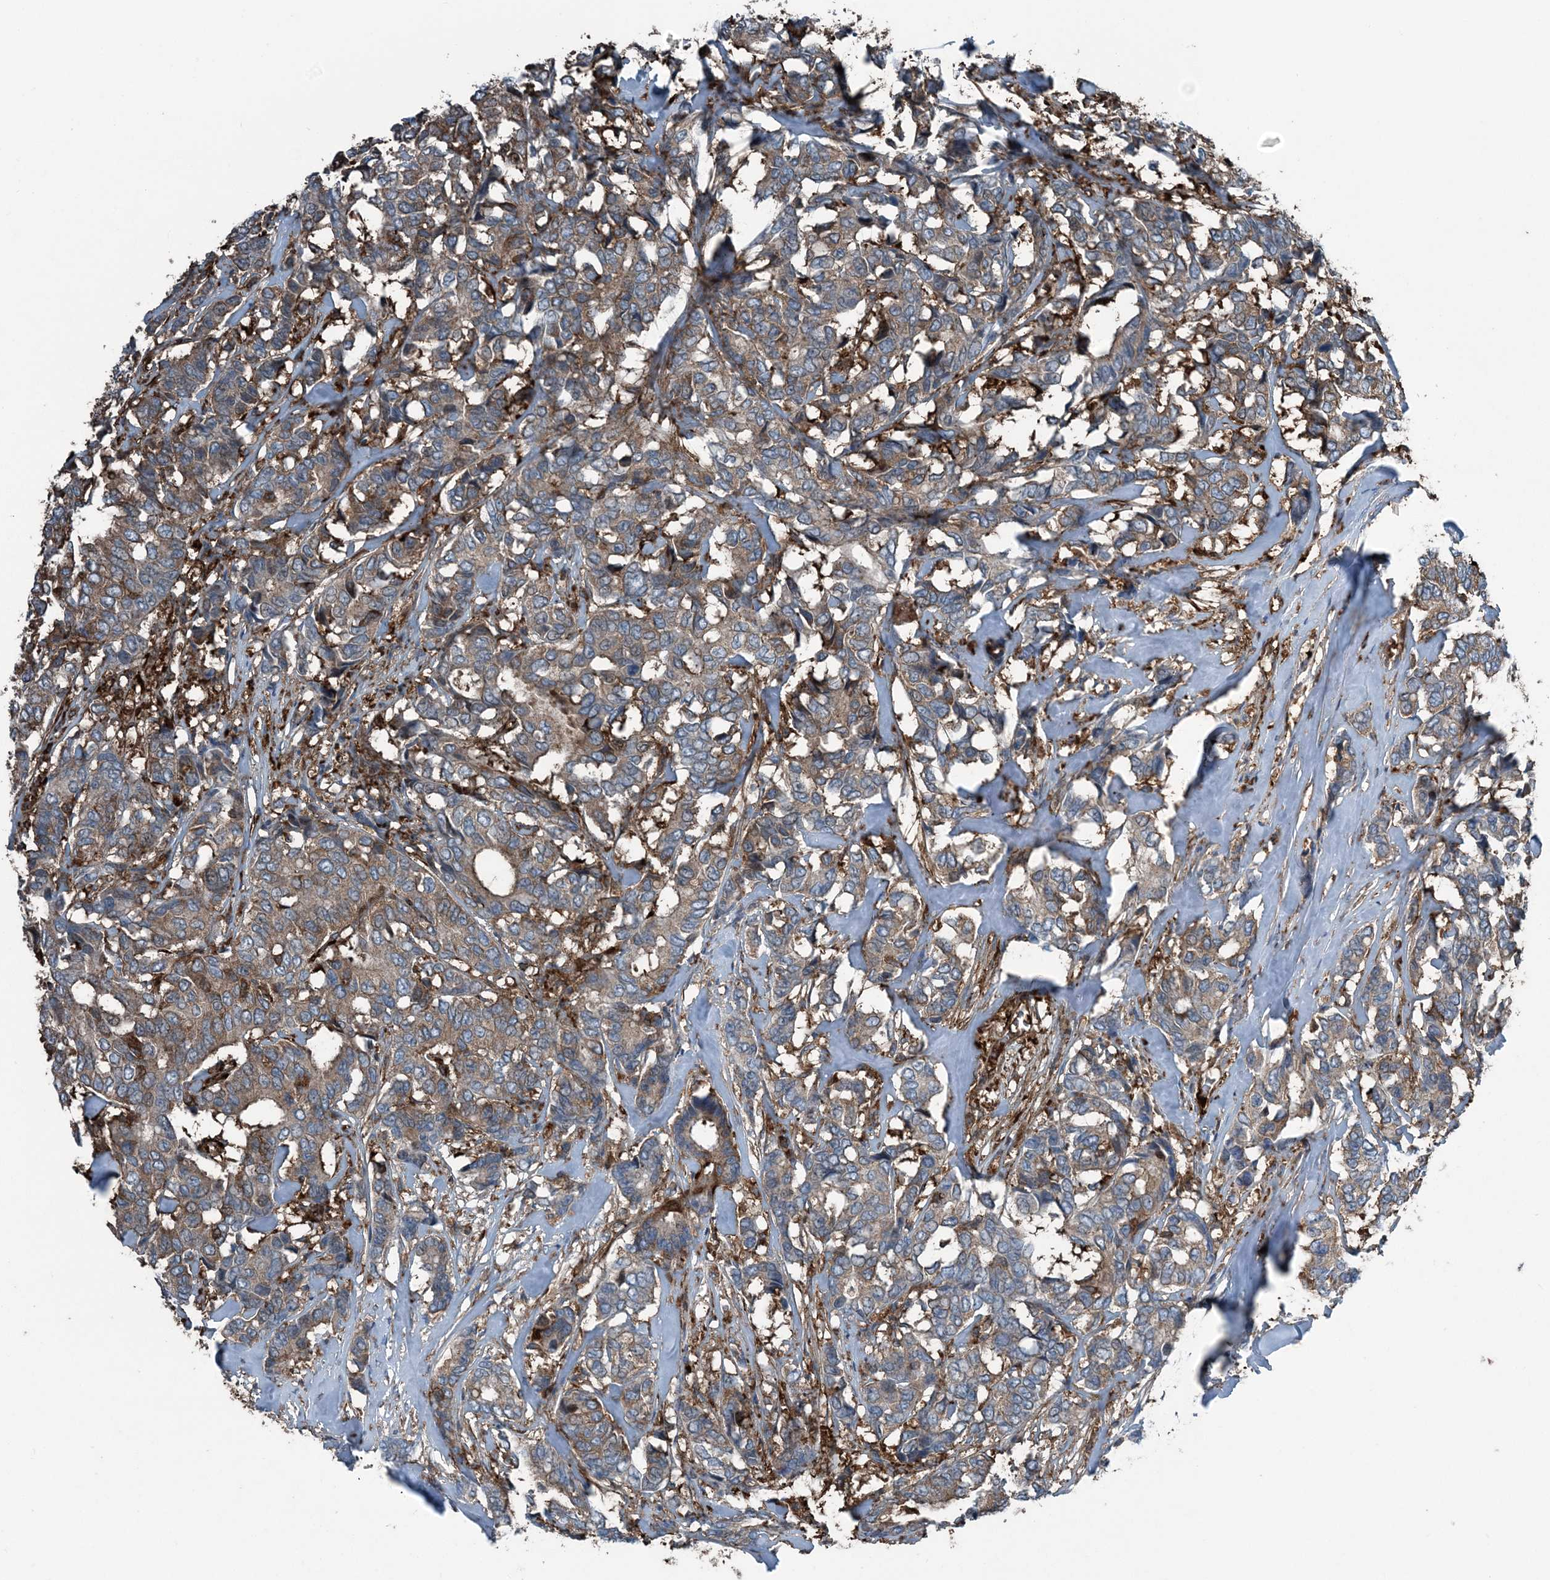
{"staining": {"intensity": "moderate", "quantity": ">75%", "location": "cytoplasmic/membranous"}, "tissue": "breast cancer", "cell_type": "Tumor cells", "image_type": "cancer", "snomed": [{"axis": "morphology", "description": "Duct carcinoma"}, {"axis": "topography", "description": "Breast"}], "caption": "Immunohistochemistry photomicrograph of invasive ductal carcinoma (breast) stained for a protein (brown), which demonstrates medium levels of moderate cytoplasmic/membranous expression in approximately >75% of tumor cells.", "gene": "CFL1", "patient": {"sex": "female", "age": 87}}